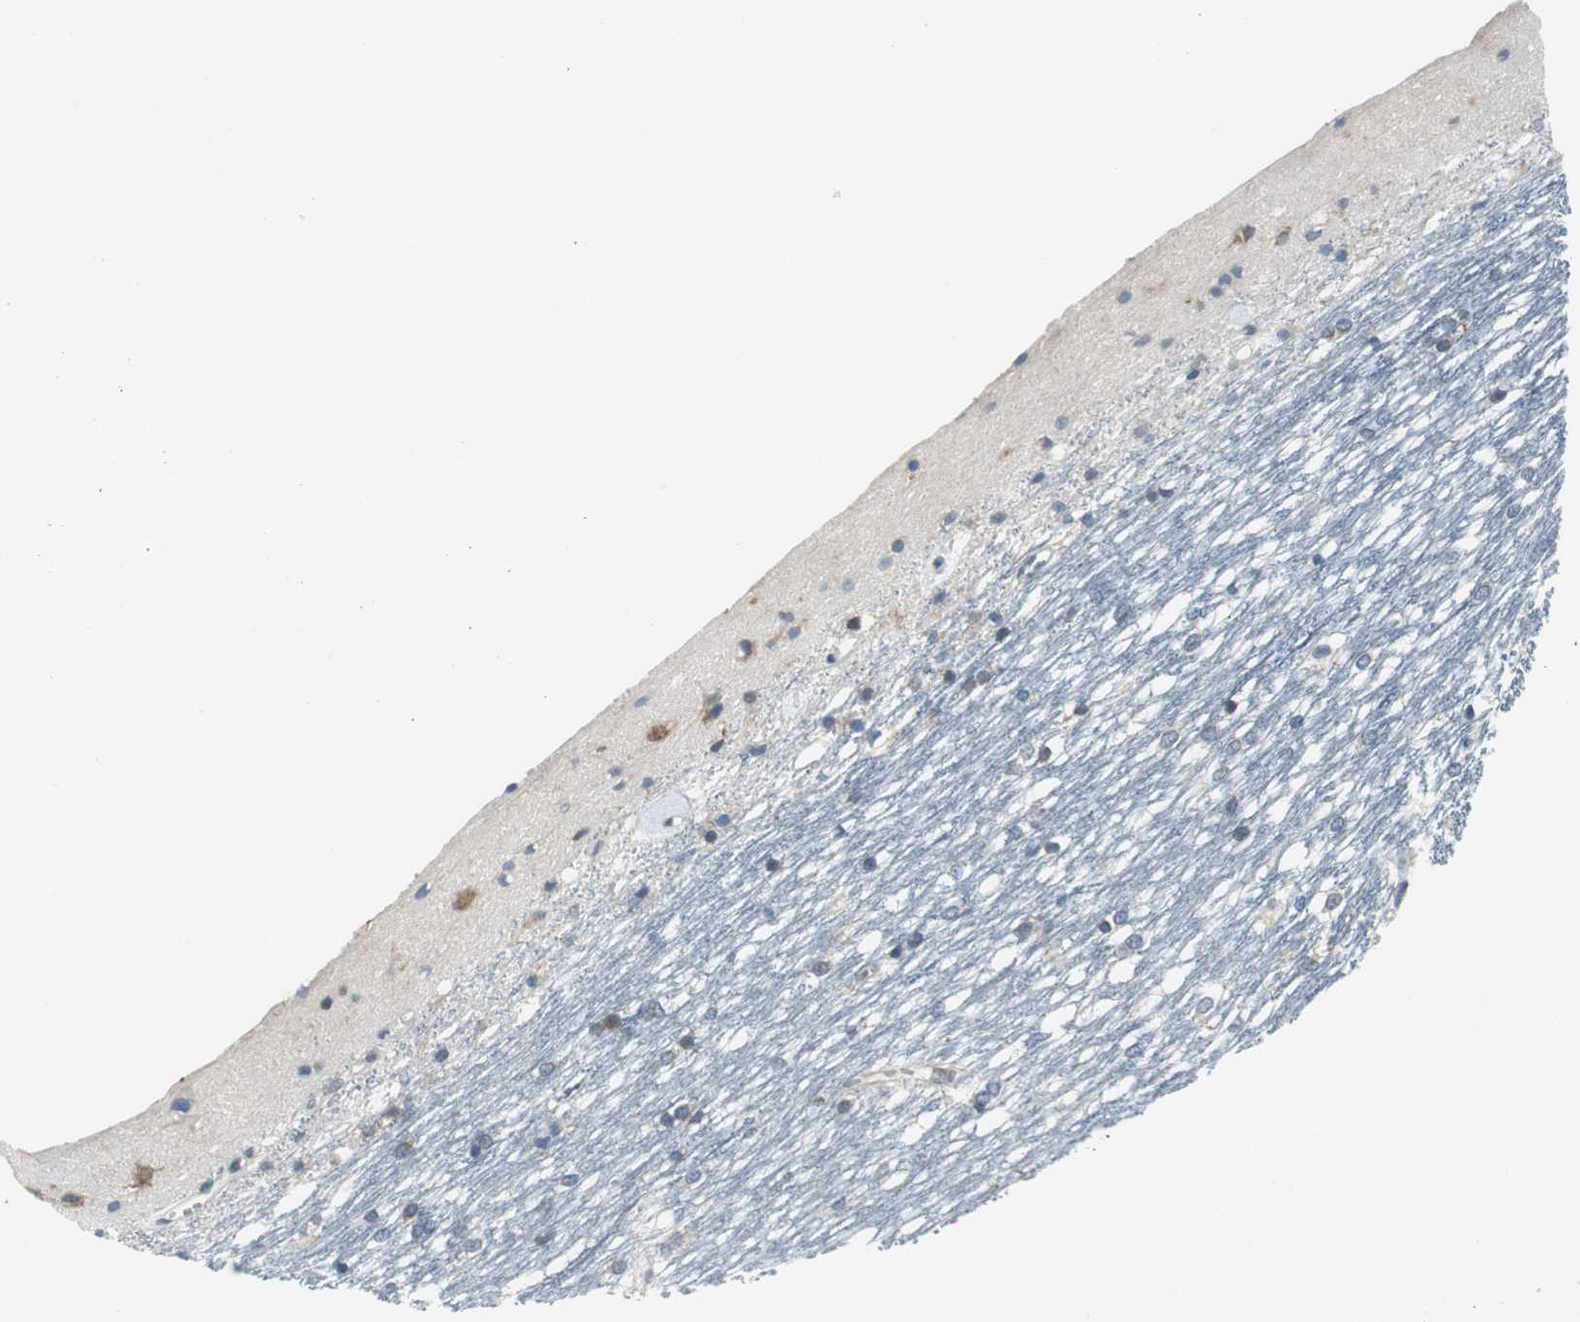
{"staining": {"intensity": "negative", "quantity": "none", "location": "none"}, "tissue": "caudate", "cell_type": "Glial cells", "image_type": "normal", "snomed": [{"axis": "morphology", "description": "Normal tissue, NOS"}, {"axis": "topography", "description": "Lateral ventricle wall"}], "caption": "This micrograph is of normal caudate stained with immunohistochemistry to label a protein in brown with the nuclei are counter-stained blue. There is no expression in glial cells.", "gene": "PLAA", "patient": {"sex": "female", "age": 19}}